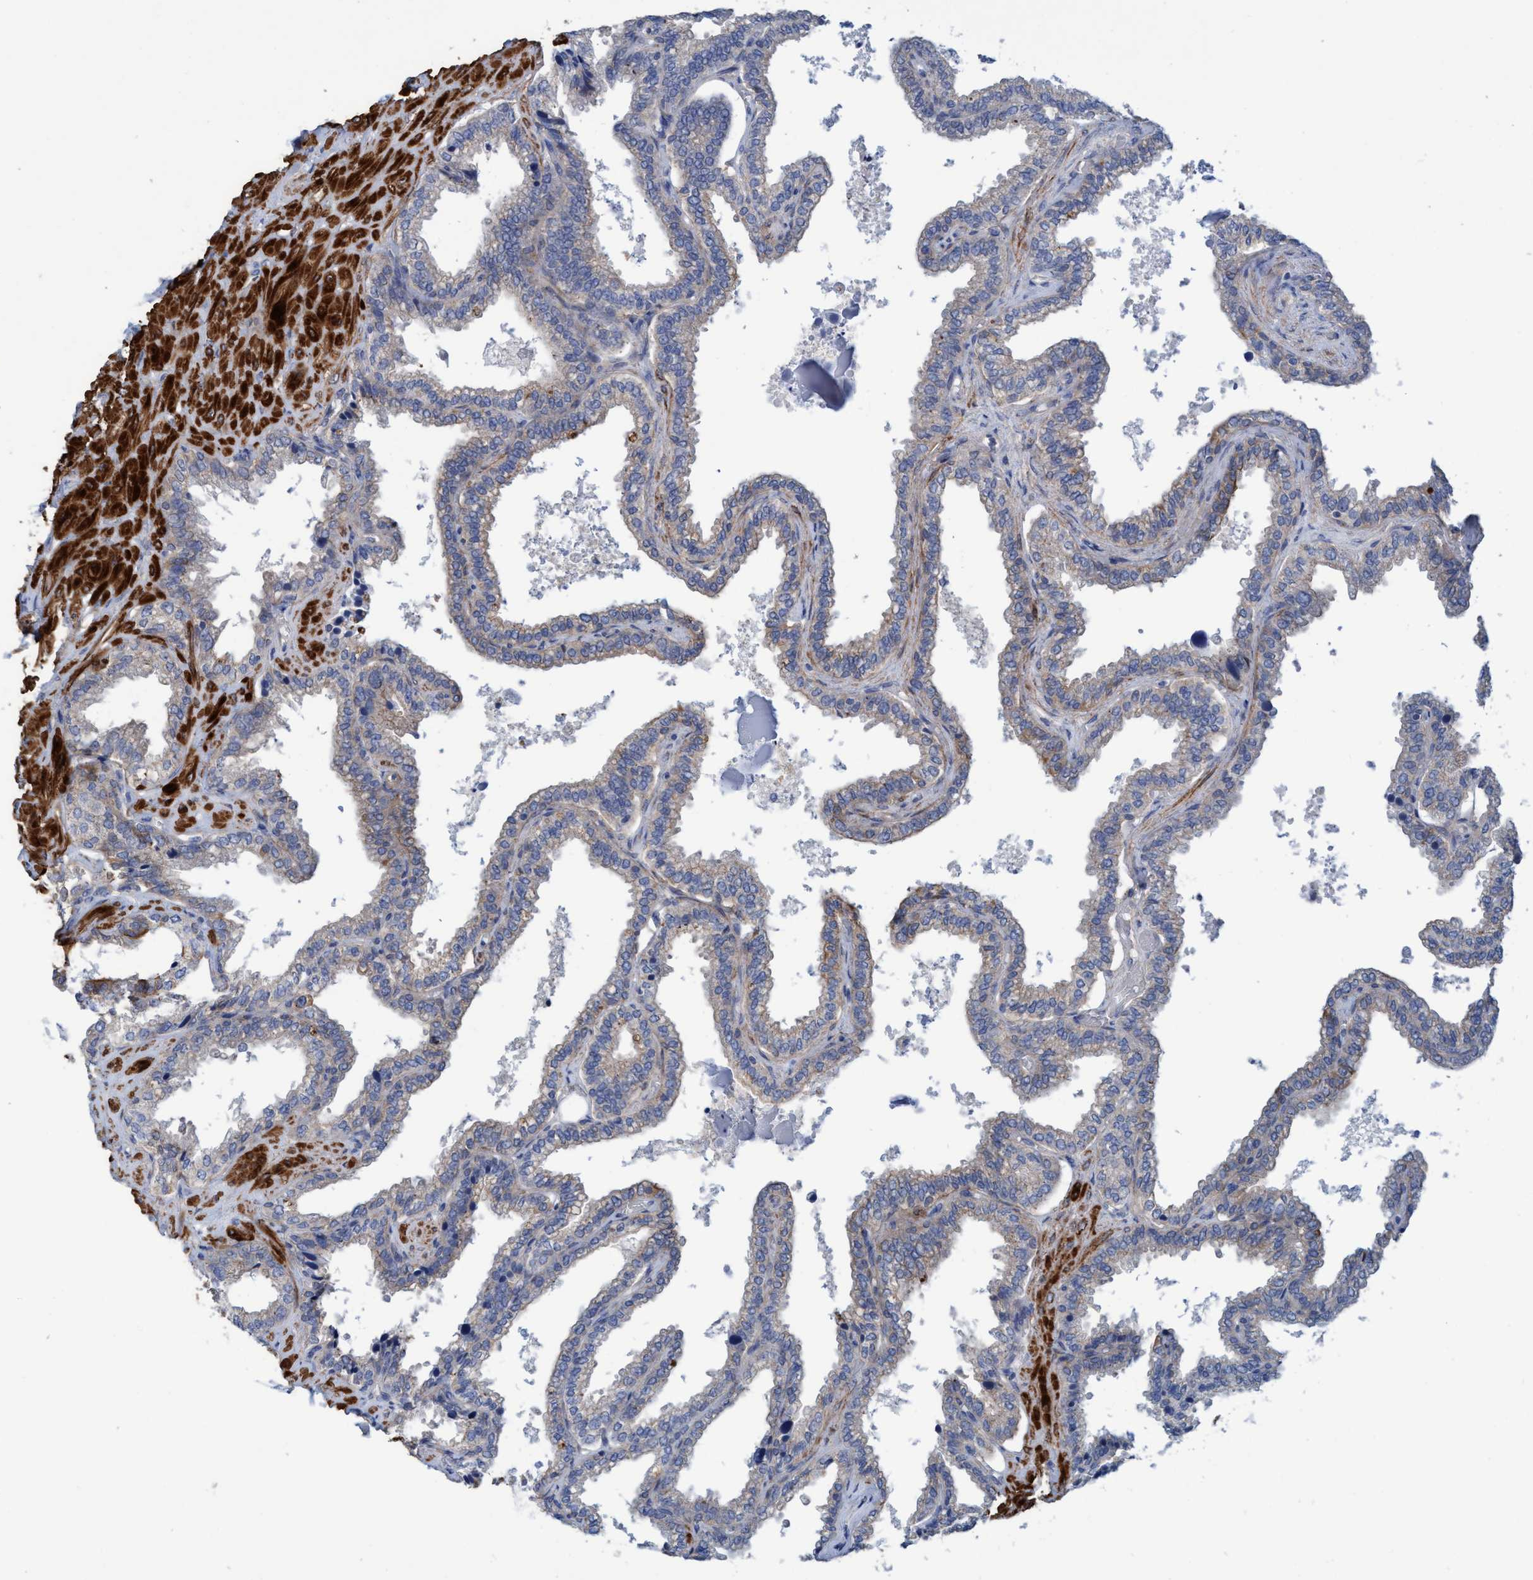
{"staining": {"intensity": "weak", "quantity": "<25%", "location": "cytoplasmic/membranous"}, "tissue": "seminal vesicle", "cell_type": "Glandular cells", "image_type": "normal", "snomed": [{"axis": "morphology", "description": "Normal tissue, NOS"}, {"axis": "topography", "description": "Seminal veicle"}], "caption": "There is no significant positivity in glandular cells of seminal vesicle.", "gene": "GULP1", "patient": {"sex": "male", "age": 46}}